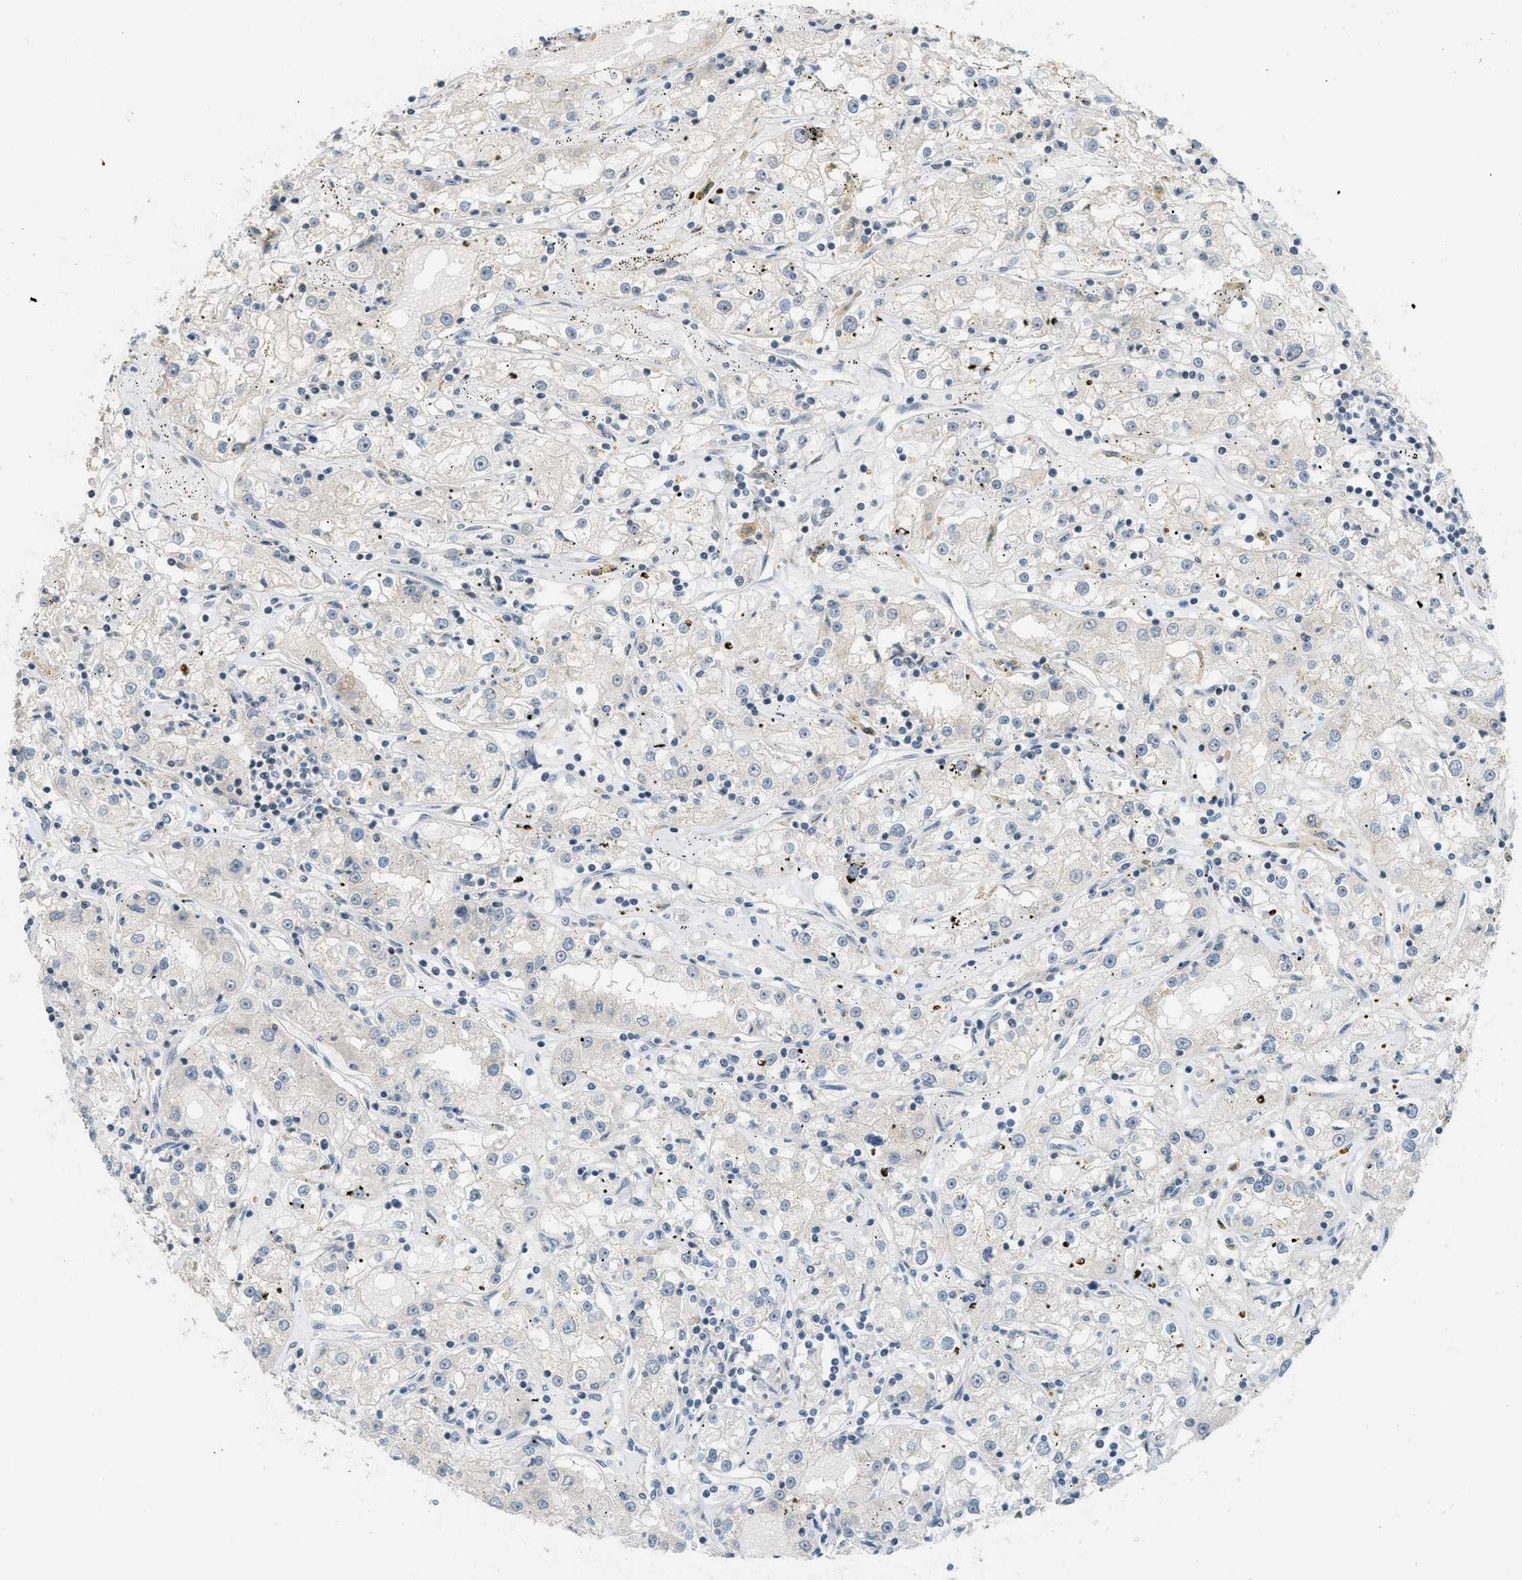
{"staining": {"intensity": "negative", "quantity": "none", "location": "none"}, "tissue": "renal cancer", "cell_type": "Tumor cells", "image_type": "cancer", "snomed": [{"axis": "morphology", "description": "Adenocarcinoma, NOS"}, {"axis": "topography", "description": "Kidney"}], "caption": "Tumor cells show no significant protein positivity in renal cancer. The staining is performed using DAB (3,3'-diaminobenzidine) brown chromogen with nuclei counter-stained in using hematoxylin.", "gene": "TXNDC2", "patient": {"sex": "male", "age": 56}}